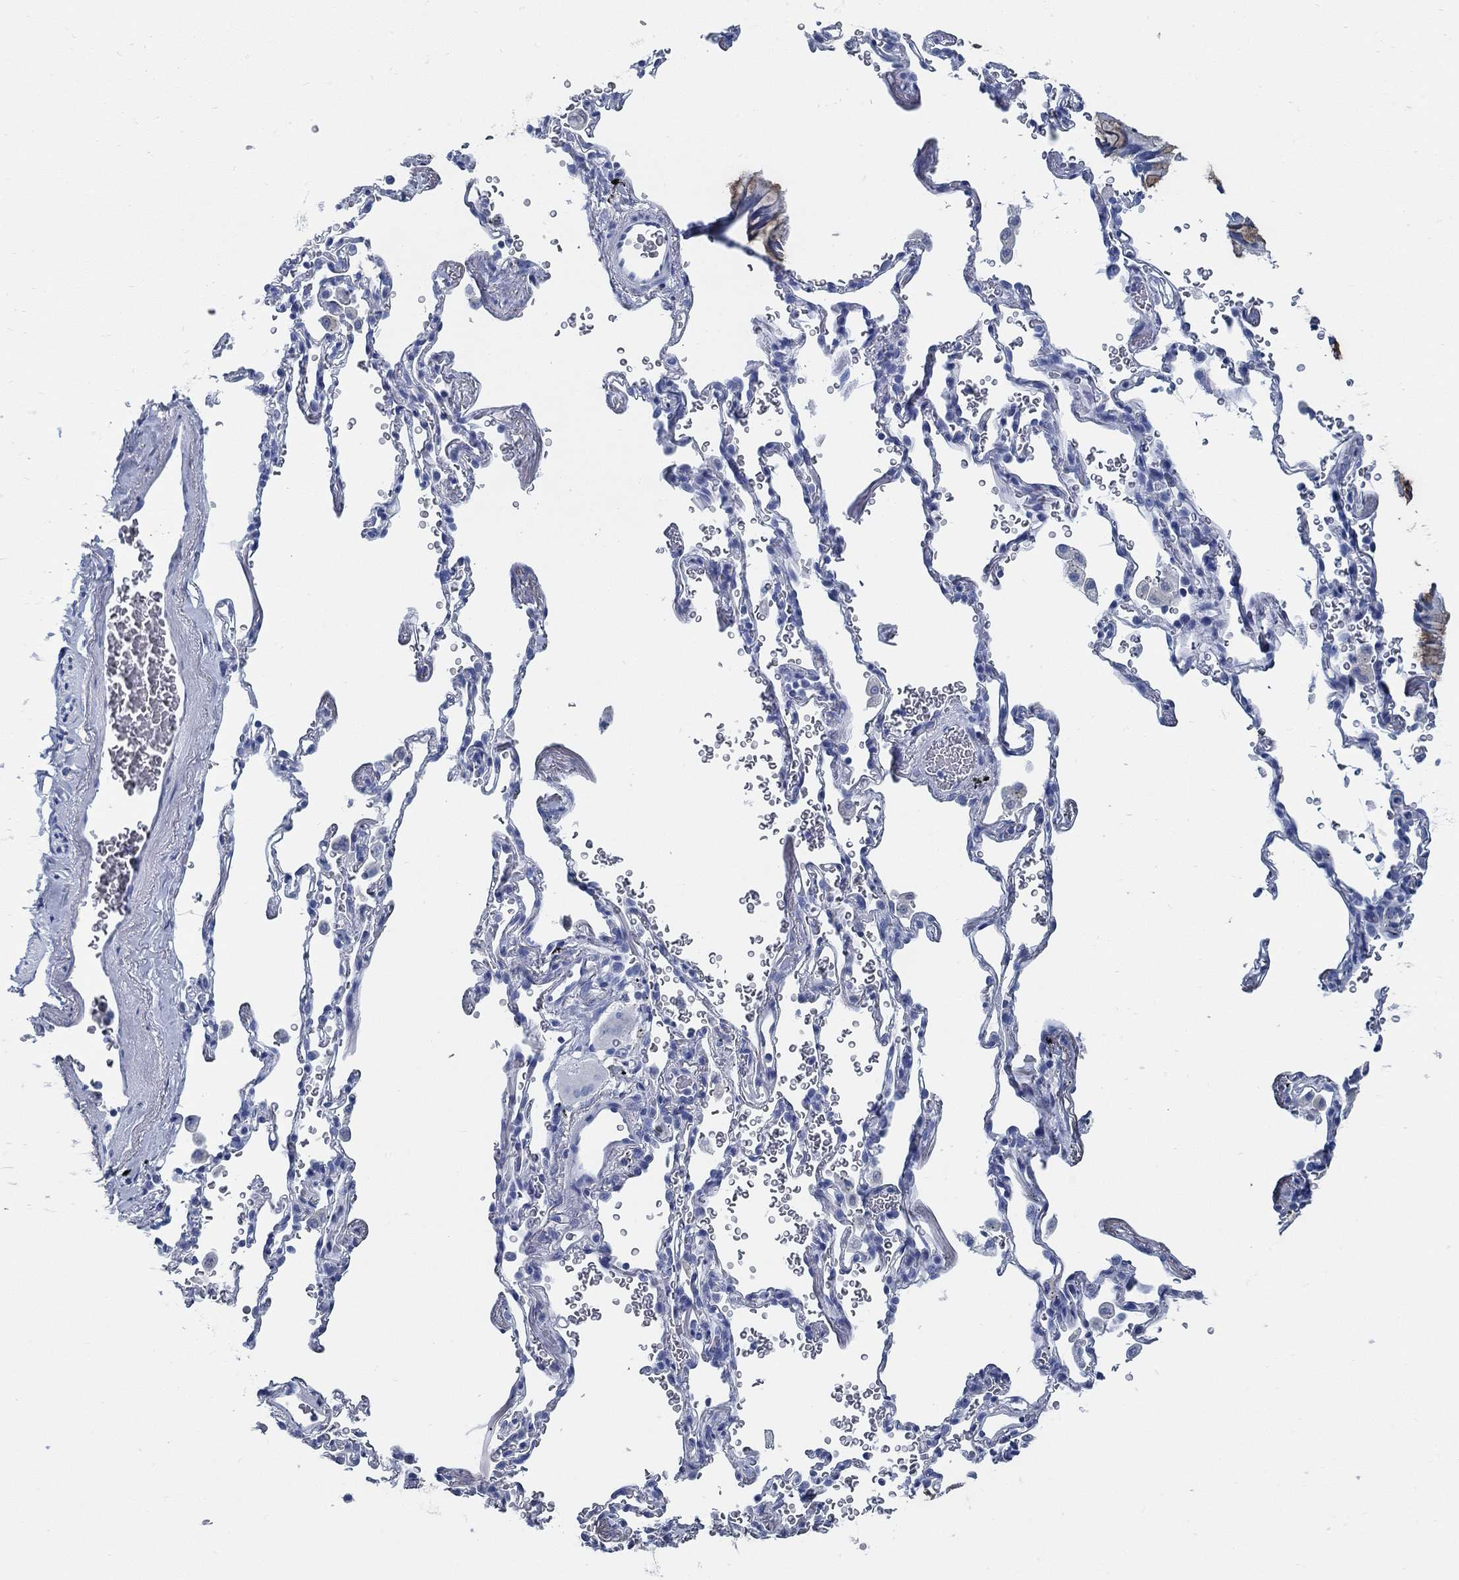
{"staining": {"intensity": "negative", "quantity": "none", "location": "none"}, "tissue": "adipose tissue", "cell_type": "Adipocytes", "image_type": "normal", "snomed": [{"axis": "morphology", "description": "Normal tissue, NOS"}, {"axis": "morphology", "description": "Adenocarcinoma, NOS"}, {"axis": "topography", "description": "Cartilage tissue"}, {"axis": "topography", "description": "Lung"}], "caption": "This is a image of immunohistochemistry staining of benign adipose tissue, which shows no positivity in adipocytes. (DAB (3,3'-diaminobenzidine) immunohistochemistry, high magnification).", "gene": "SLC45A1", "patient": {"sex": "male", "age": 59}}